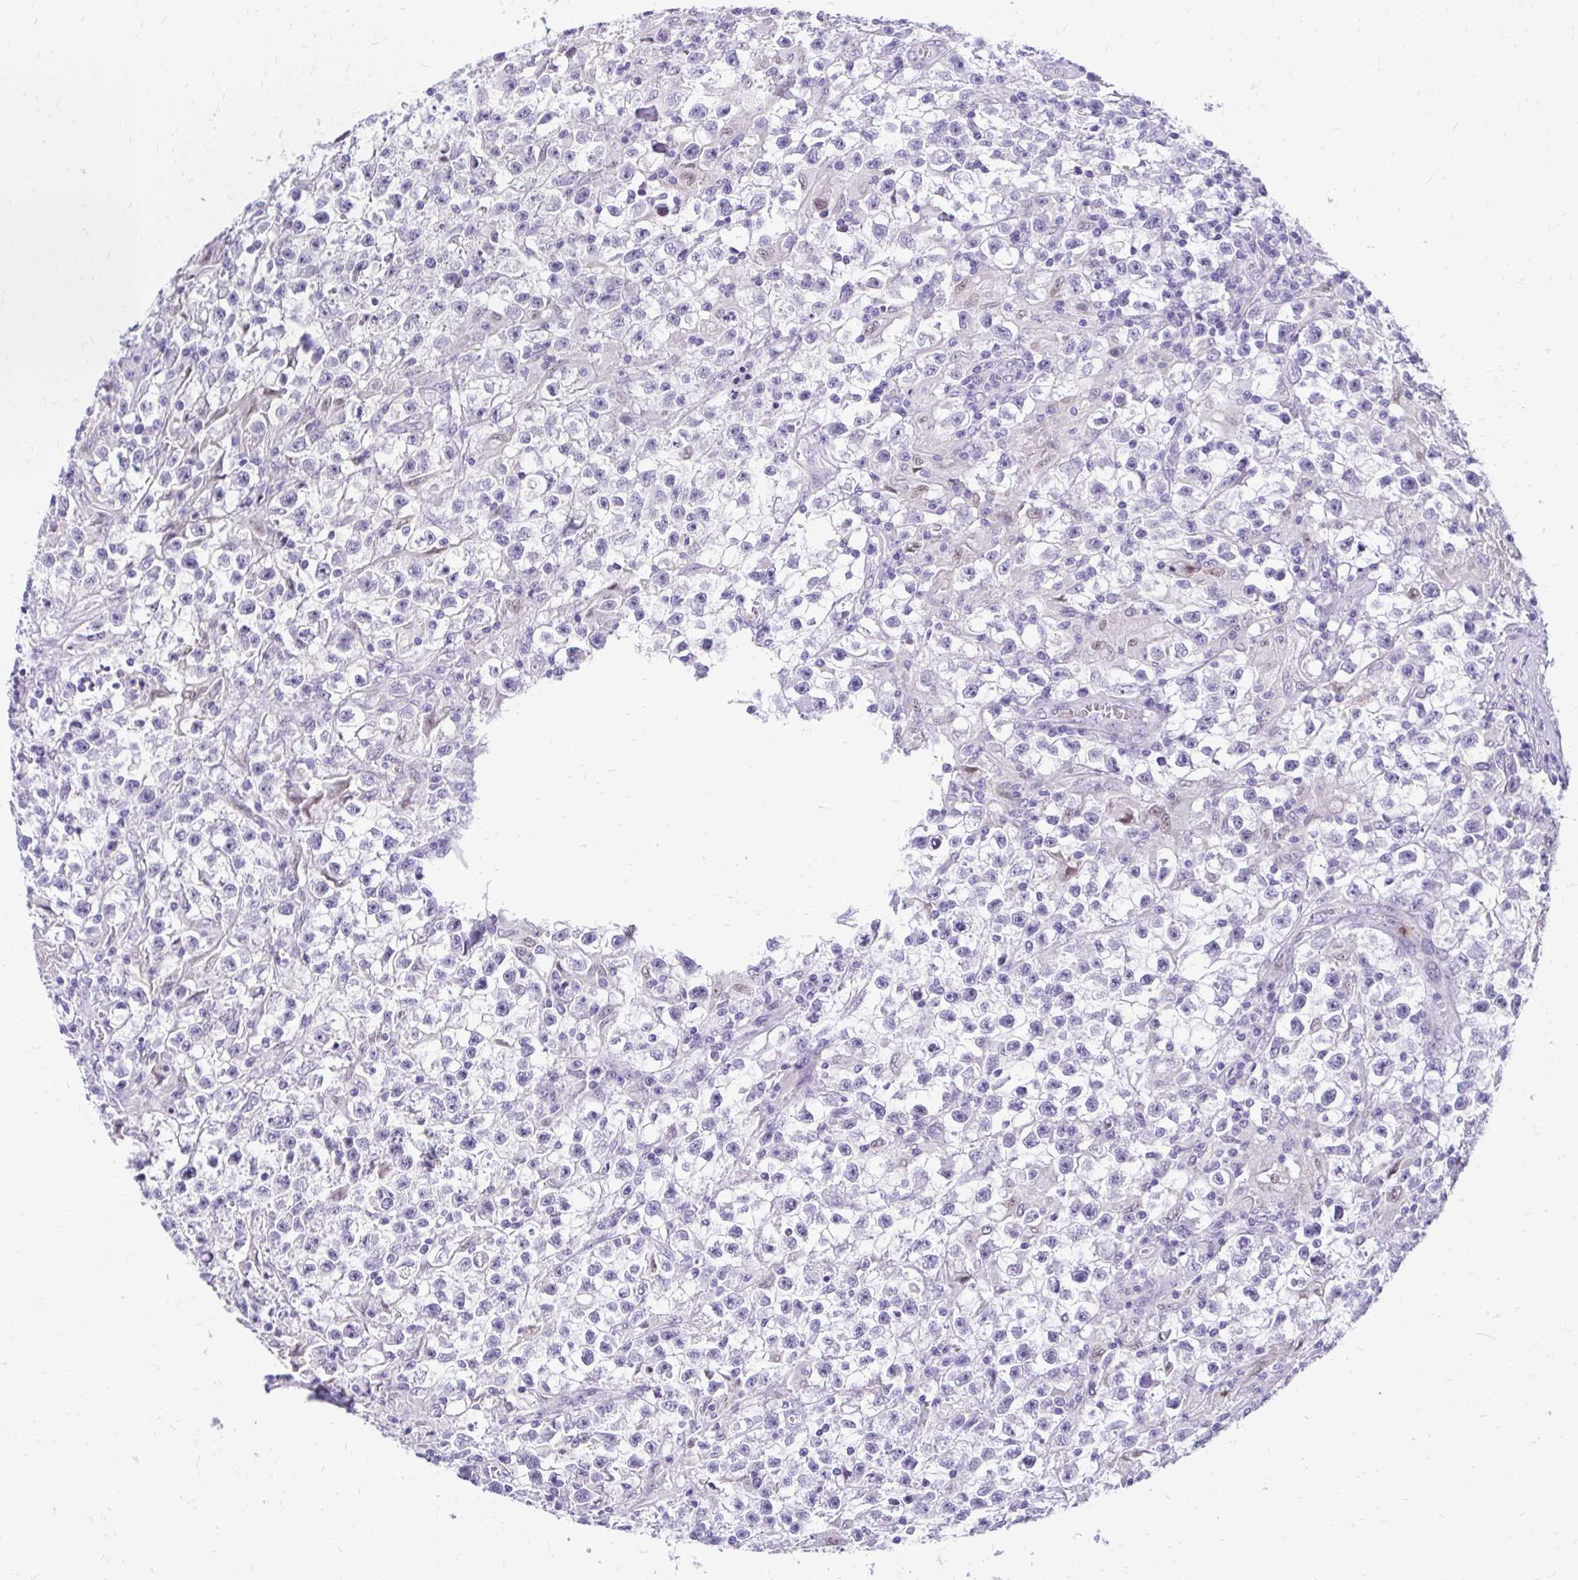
{"staining": {"intensity": "negative", "quantity": "none", "location": "none"}, "tissue": "testis cancer", "cell_type": "Tumor cells", "image_type": "cancer", "snomed": [{"axis": "morphology", "description": "Seminoma, NOS"}, {"axis": "topography", "description": "Testis"}], "caption": "Immunohistochemical staining of seminoma (testis) shows no significant positivity in tumor cells.", "gene": "ZSWIM9", "patient": {"sex": "male", "age": 31}}